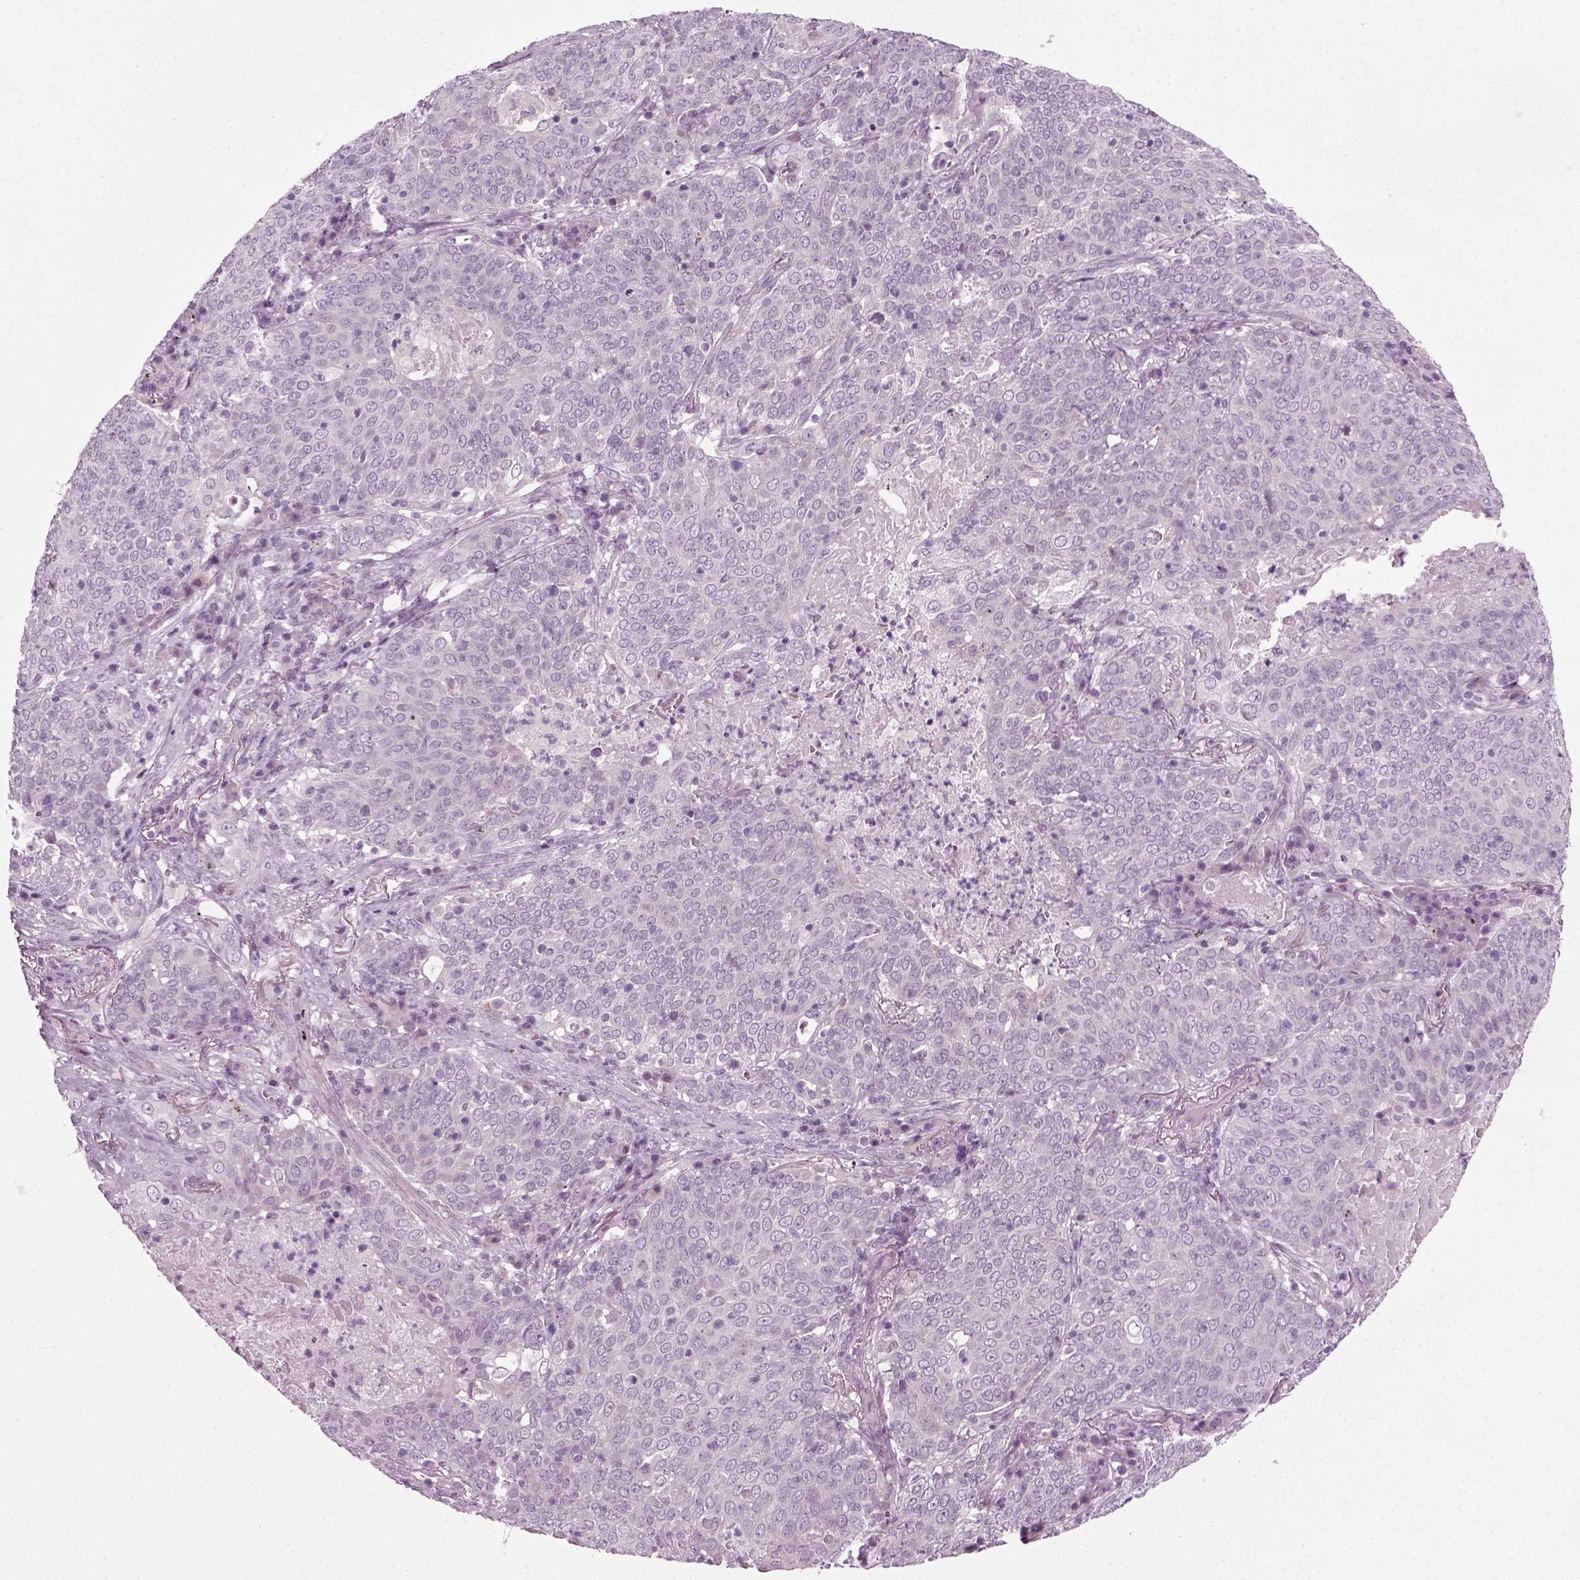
{"staining": {"intensity": "negative", "quantity": "none", "location": "none"}, "tissue": "lung cancer", "cell_type": "Tumor cells", "image_type": "cancer", "snomed": [{"axis": "morphology", "description": "Squamous cell carcinoma, NOS"}, {"axis": "topography", "description": "Lung"}], "caption": "This is a histopathology image of immunohistochemistry (IHC) staining of squamous cell carcinoma (lung), which shows no staining in tumor cells.", "gene": "SCG5", "patient": {"sex": "male", "age": 82}}